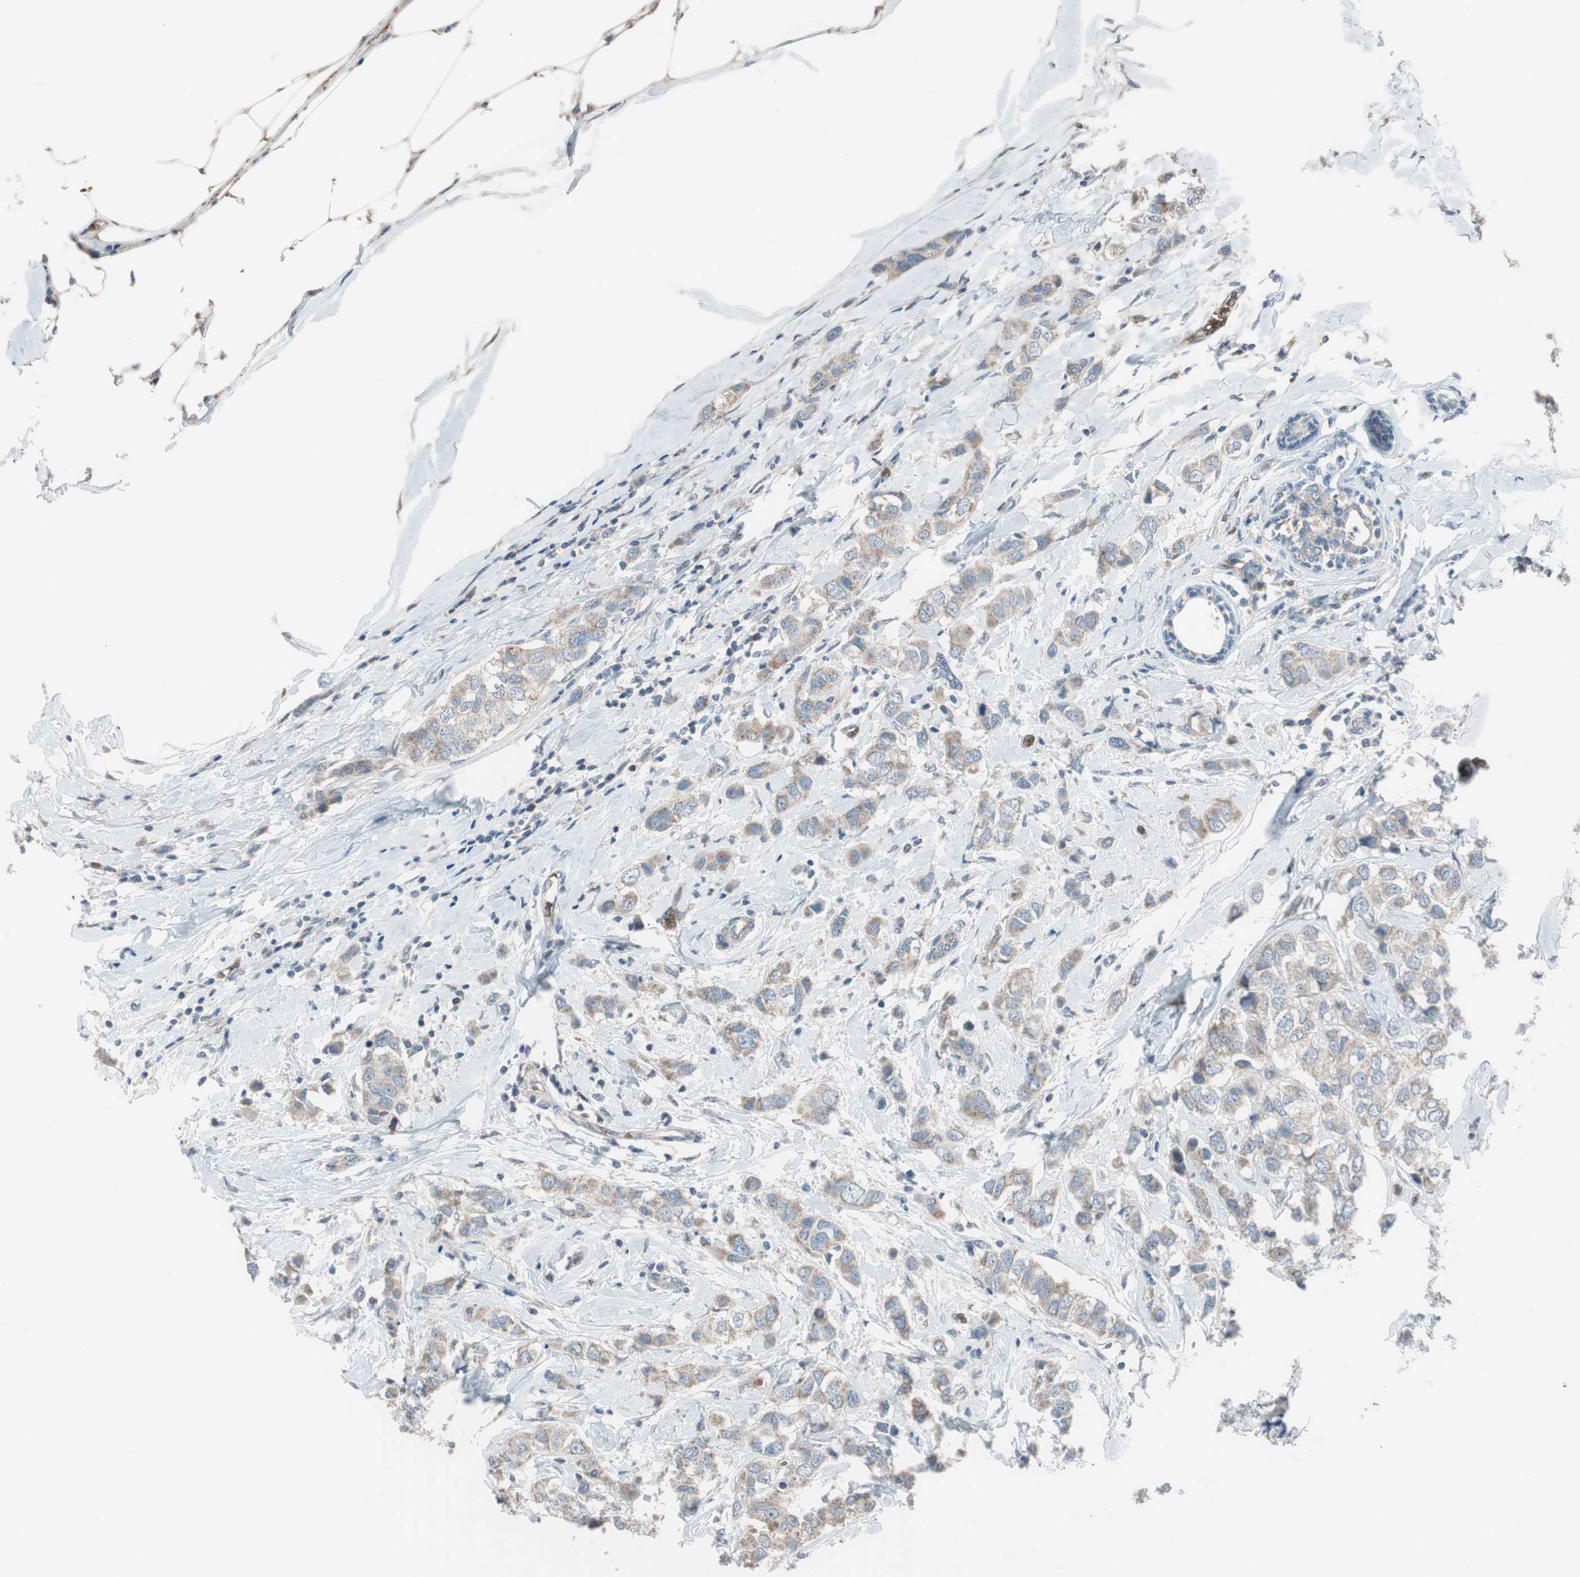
{"staining": {"intensity": "weak", "quantity": ">75%", "location": "cytoplasmic/membranous"}, "tissue": "breast cancer", "cell_type": "Tumor cells", "image_type": "cancer", "snomed": [{"axis": "morphology", "description": "Duct carcinoma"}, {"axis": "topography", "description": "Breast"}], "caption": "This image reveals immunohistochemistry (IHC) staining of human breast cancer (intraductal carcinoma), with low weak cytoplasmic/membranous expression in approximately >75% of tumor cells.", "gene": "GYPC", "patient": {"sex": "female", "age": 50}}